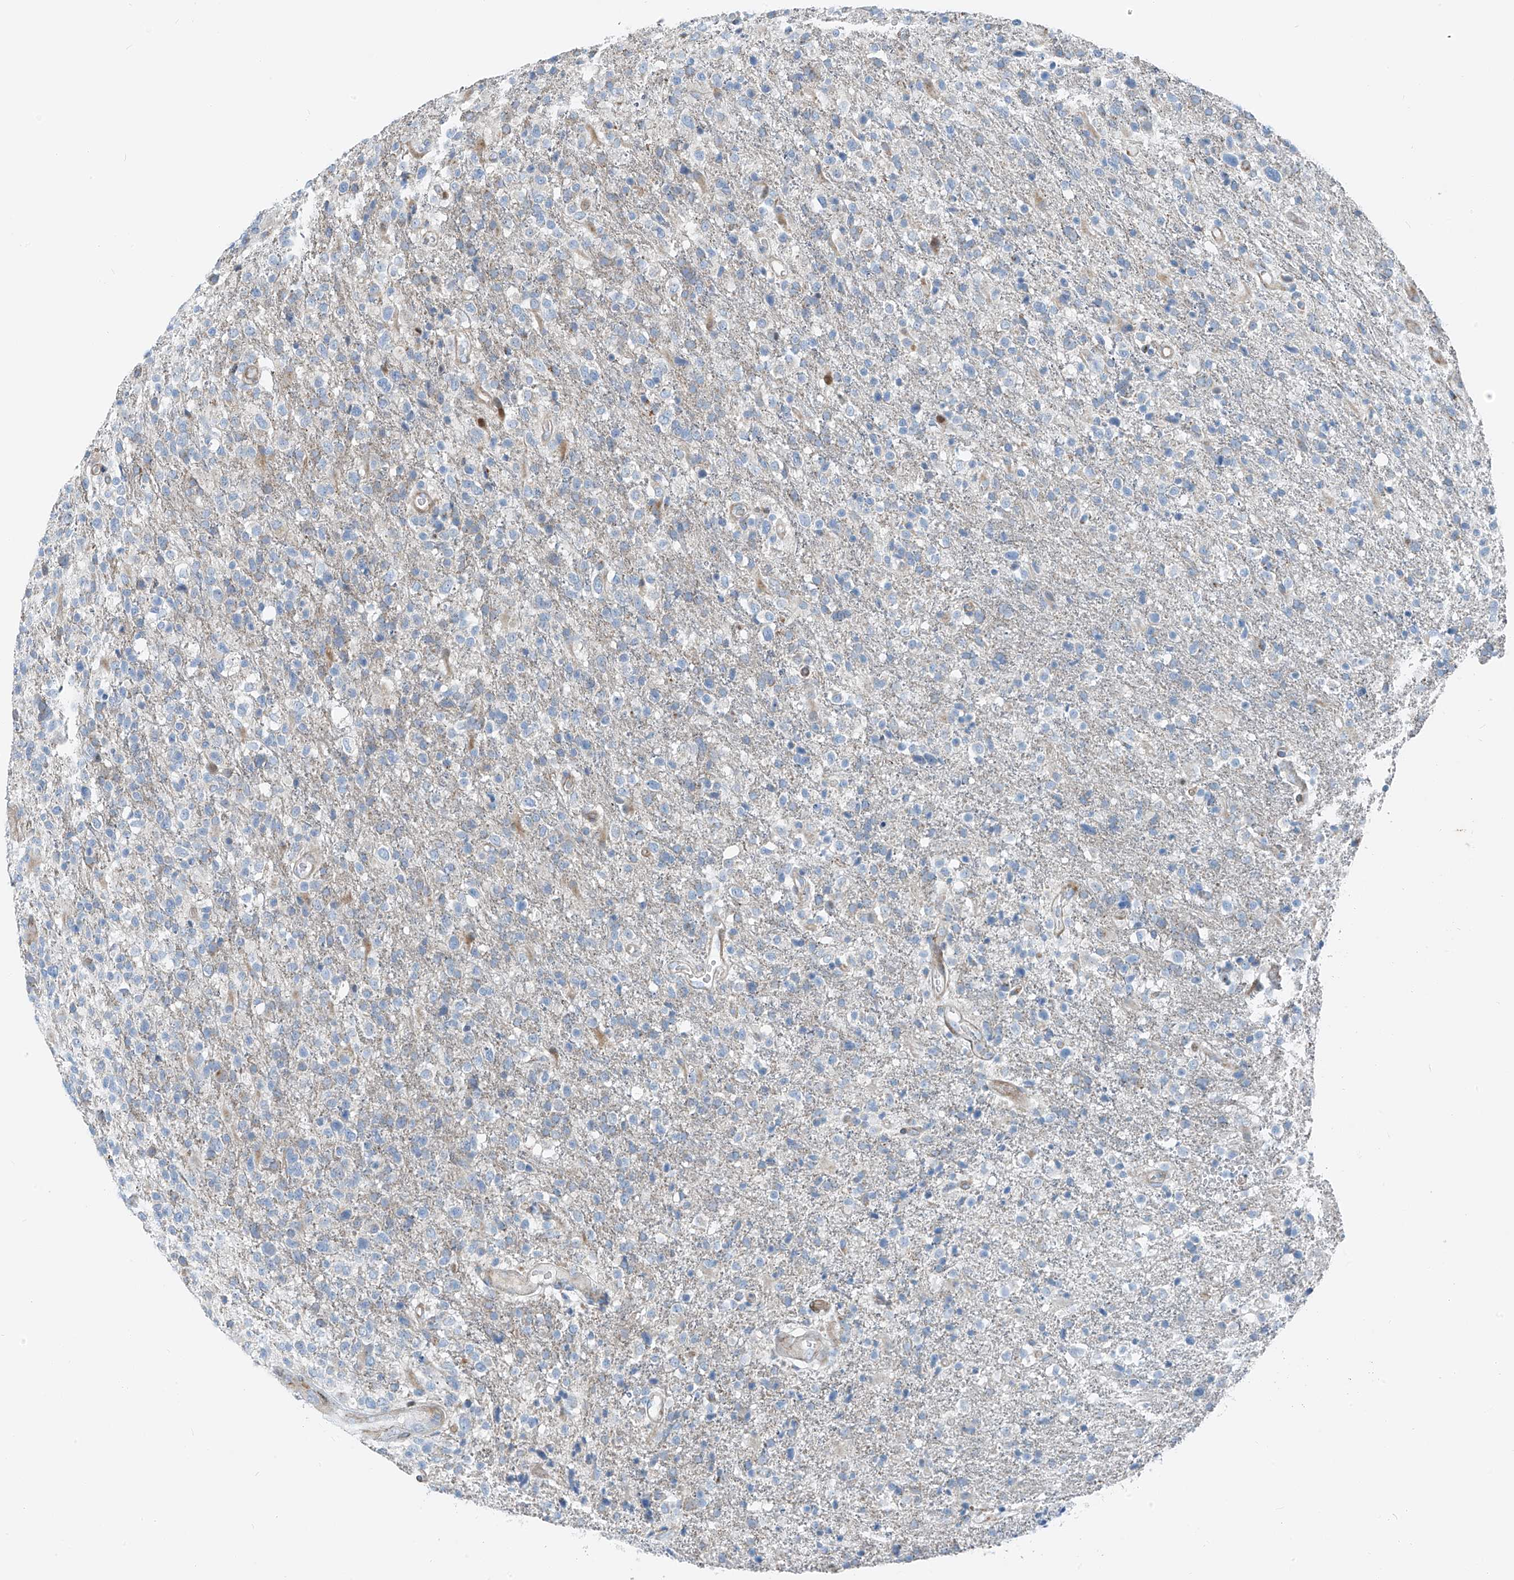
{"staining": {"intensity": "negative", "quantity": "none", "location": "none"}, "tissue": "glioma", "cell_type": "Tumor cells", "image_type": "cancer", "snomed": [{"axis": "morphology", "description": "Glioma, malignant, High grade"}, {"axis": "topography", "description": "Brain"}], "caption": "Tumor cells show no significant protein staining in high-grade glioma (malignant). (DAB IHC visualized using brightfield microscopy, high magnification).", "gene": "HIC2", "patient": {"sex": "male", "age": 72}}